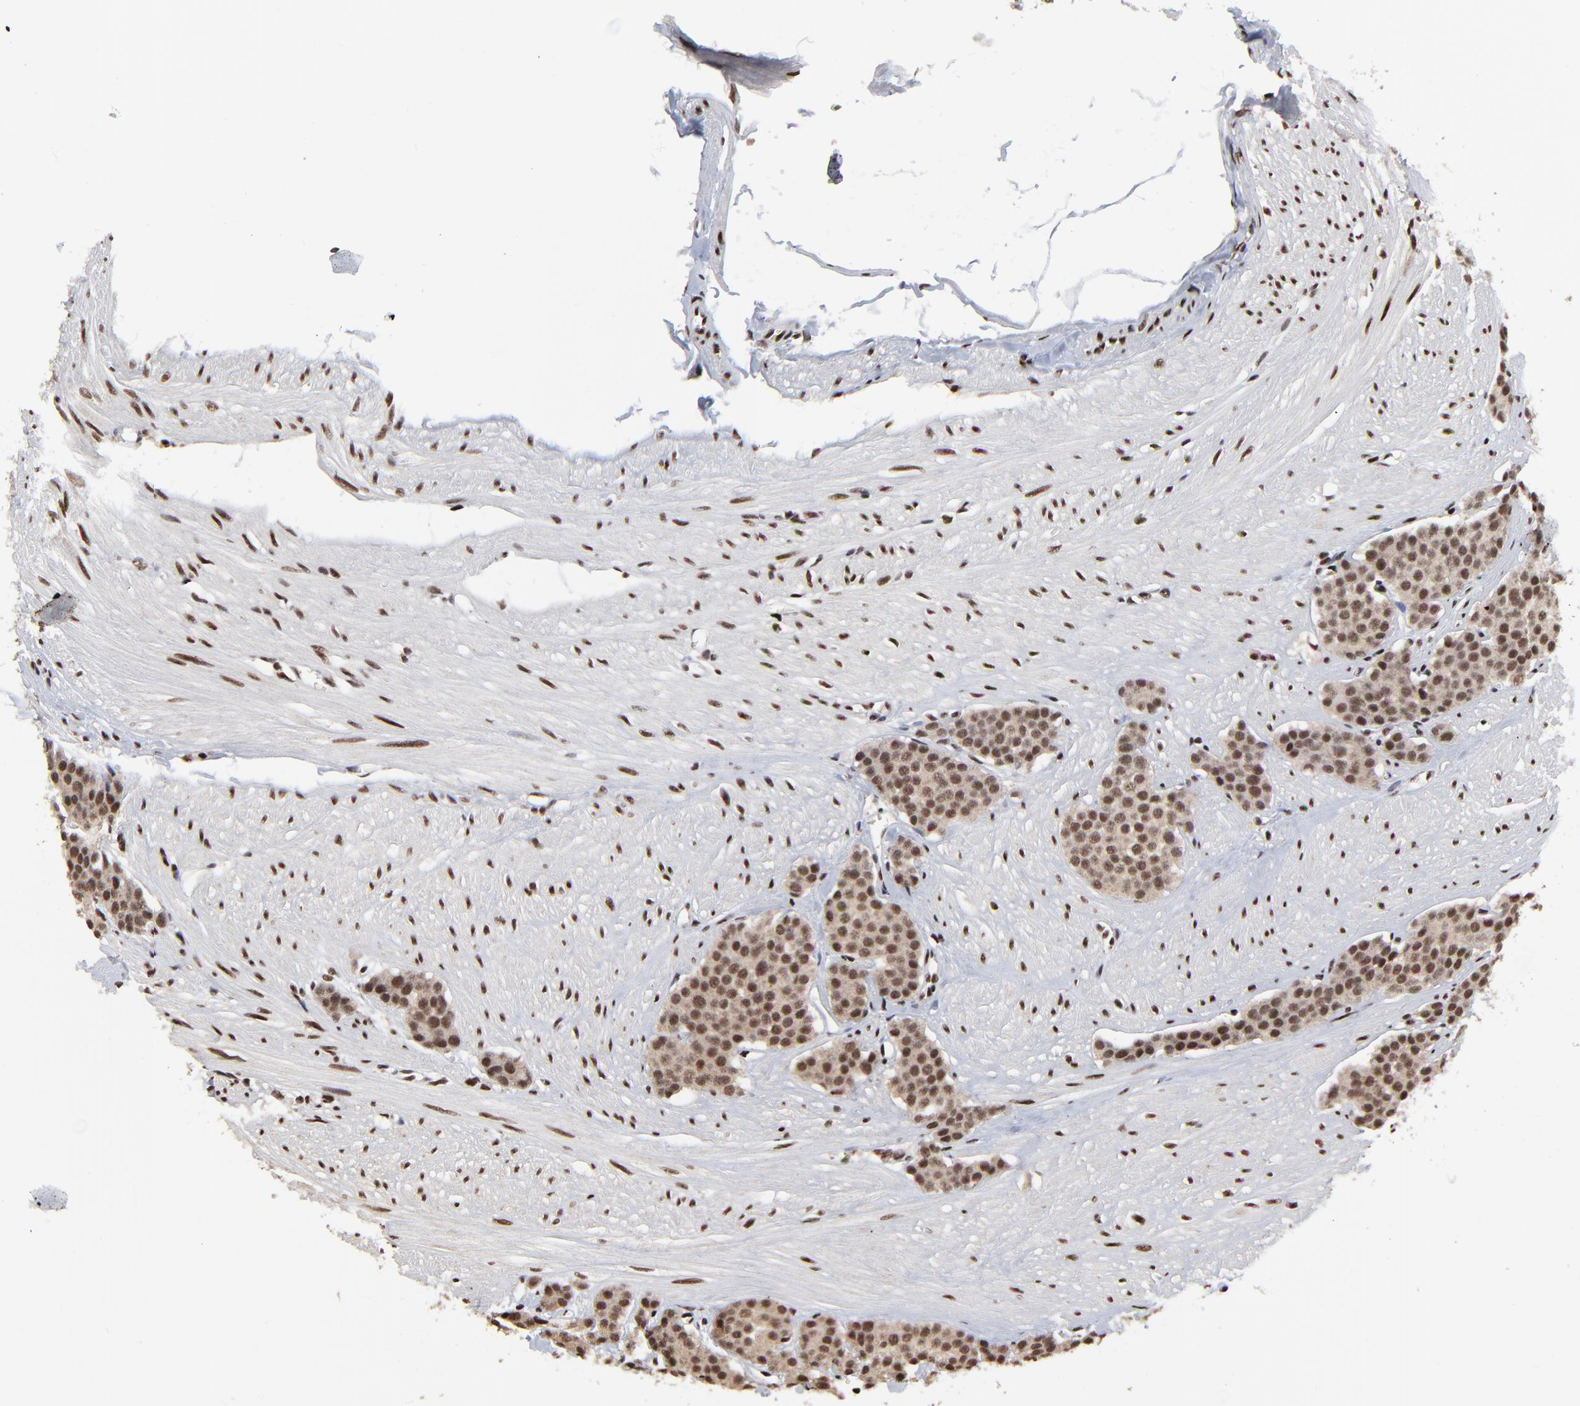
{"staining": {"intensity": "moderate", "quantity": ">75%", "location": "nuclear"}, "tissue": "carcinoid", "cell_type": "Tumor cells", "image_type": "cancer", "snomed": [{"axis": "morphology", "description": "Carcinoid, malignant, NOS"}, {"axis": "topography", "description": "Small intestine"}], "caption": "The micrograph shows staining of carcinoid, revealing moderate nuclear protein staining (brown color) within tumor cells. Using DAB (3,3'-diaminobenzidine) (brown) and hematoxylin (blue) stains, captured at high magnification using brightfield microscopy.", "gene": "RBM22", "patient": {"sex": "male", "age": 60}}